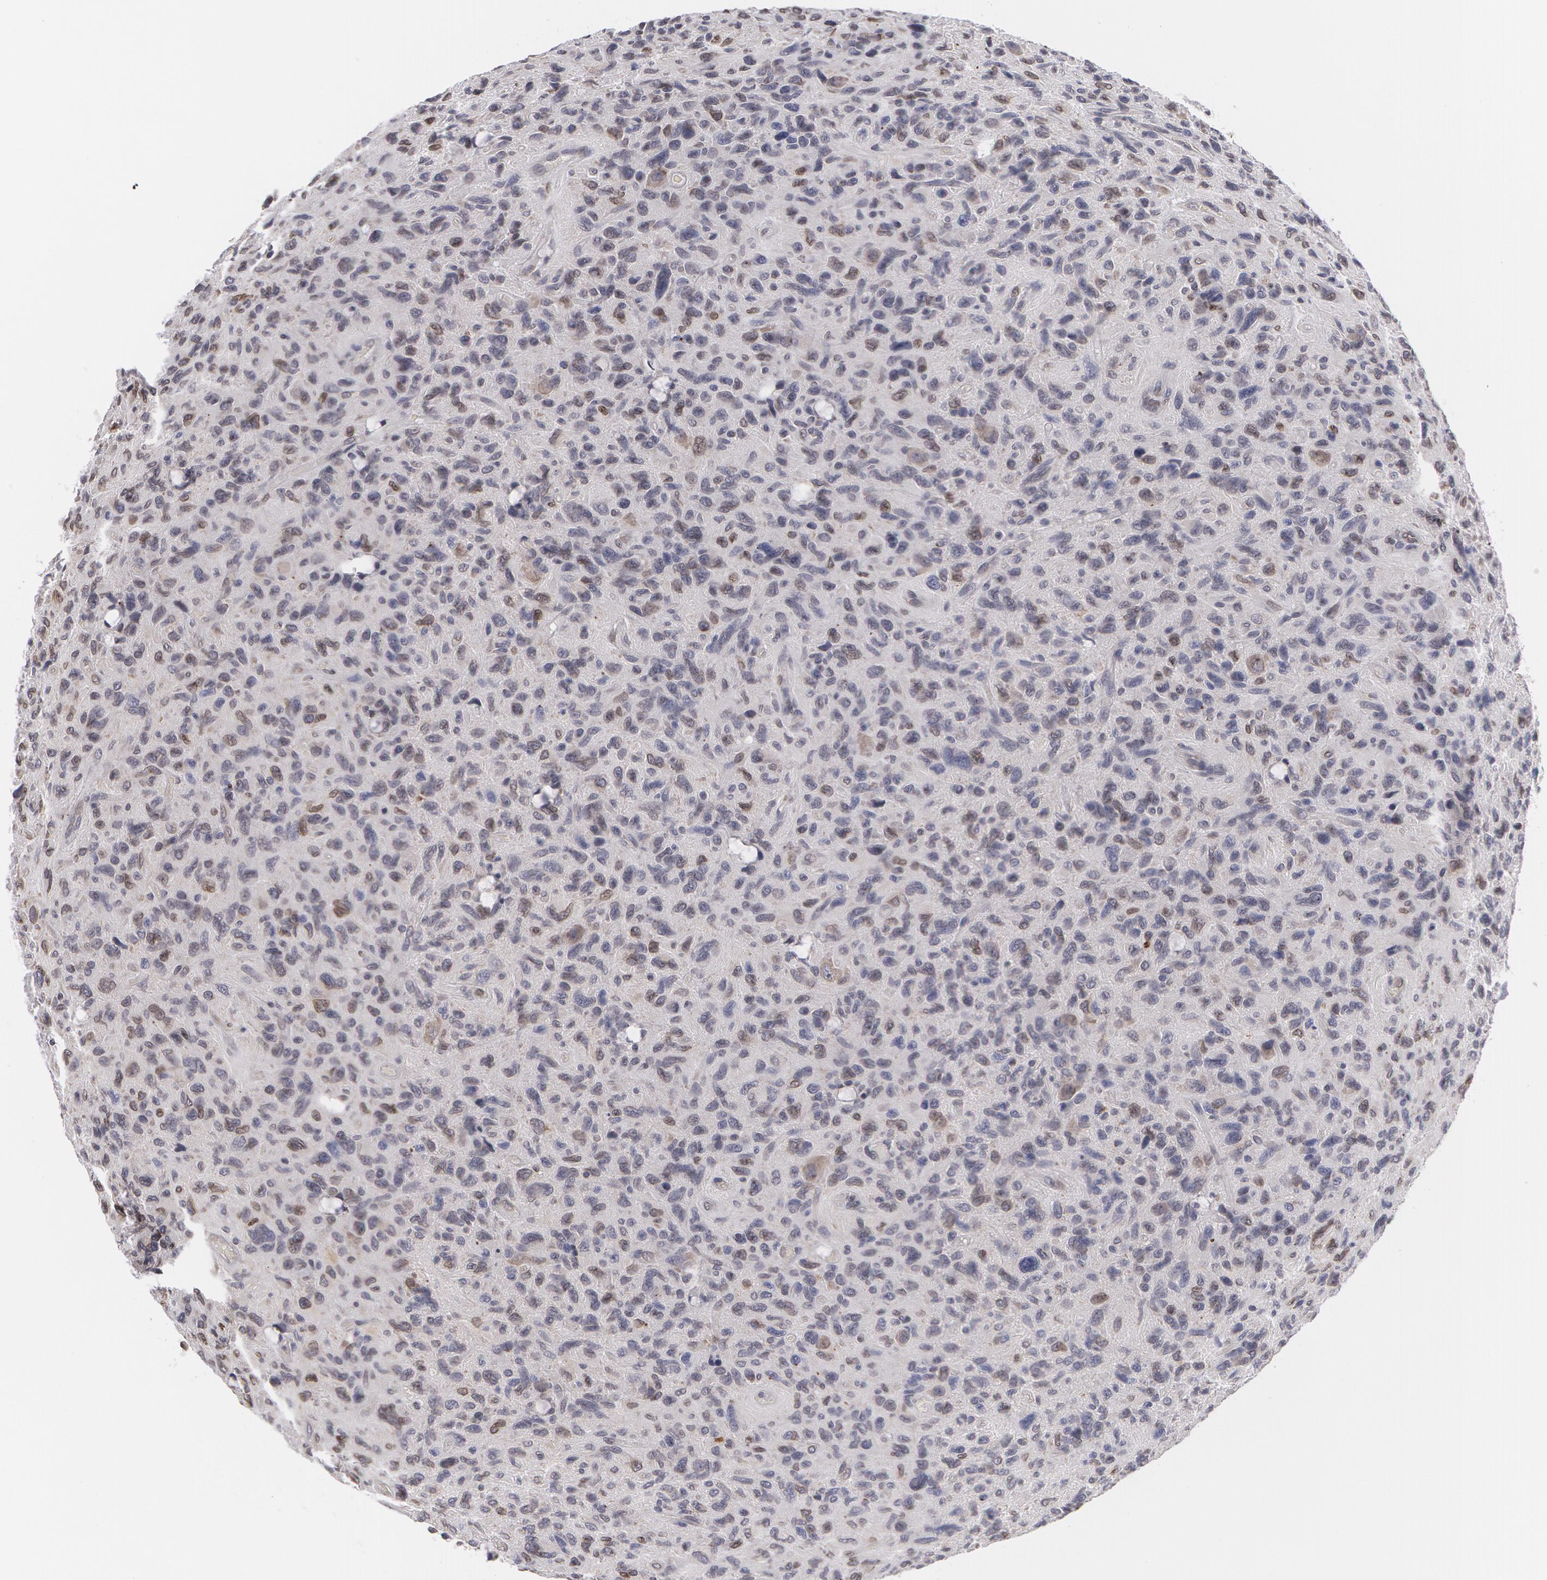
{"staining": {"intensity": "weak", "quantity": "<25%", "location": "nuclear"}, "tissue": "glioma", "cell_type": "Tumor cells", "image_type": "cancer", "snomed": [{"axis": "morphology", "description": "Glioma, malignant, High grade"}, {"axis": "topography", "description": "Brain"}], "caption": "There is no significant positivity in tumor cells of glioma.", "gene": "EMD", "patient": {"sex": "female", "age": 60}}